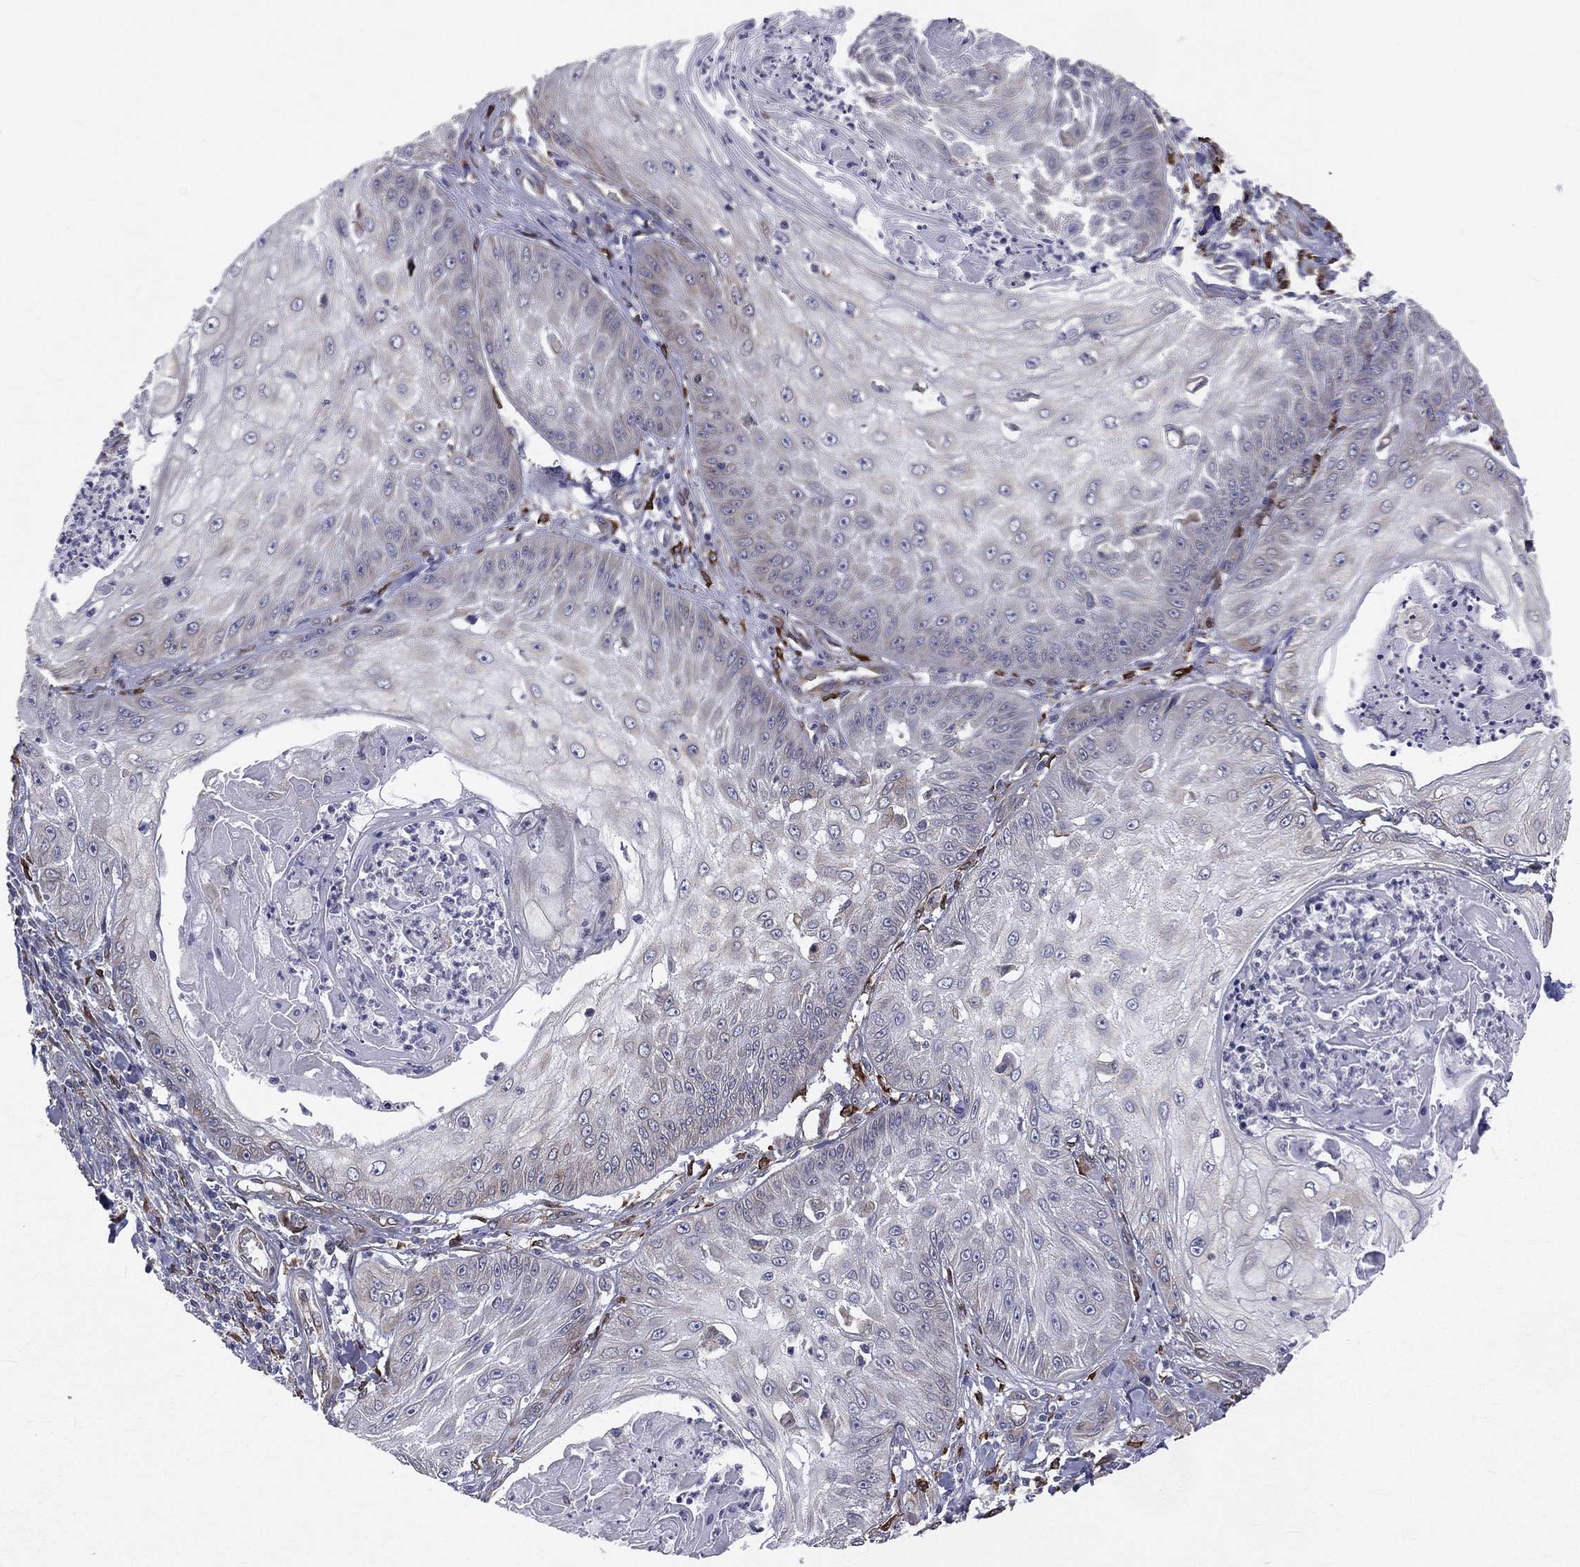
{"staining": {"intensity": "negative", "quantity": "none", "location": "none"}, "tissue": "skin cancer", "cell_type": "Tumor cells", "image_type": "cancer", "snomed": [{"axis": "morphology", "description": "Squamous cell carcinoma, NOS"}, {"axis": "topography", "description": "Skin"}], "caption": "Skin squamous cell carcinoma was stained to show a protein in brown. There is no significant expression in tumor cells.", "gene": "PGRMC1", "patient": {"sex": "male", "age": 70}}